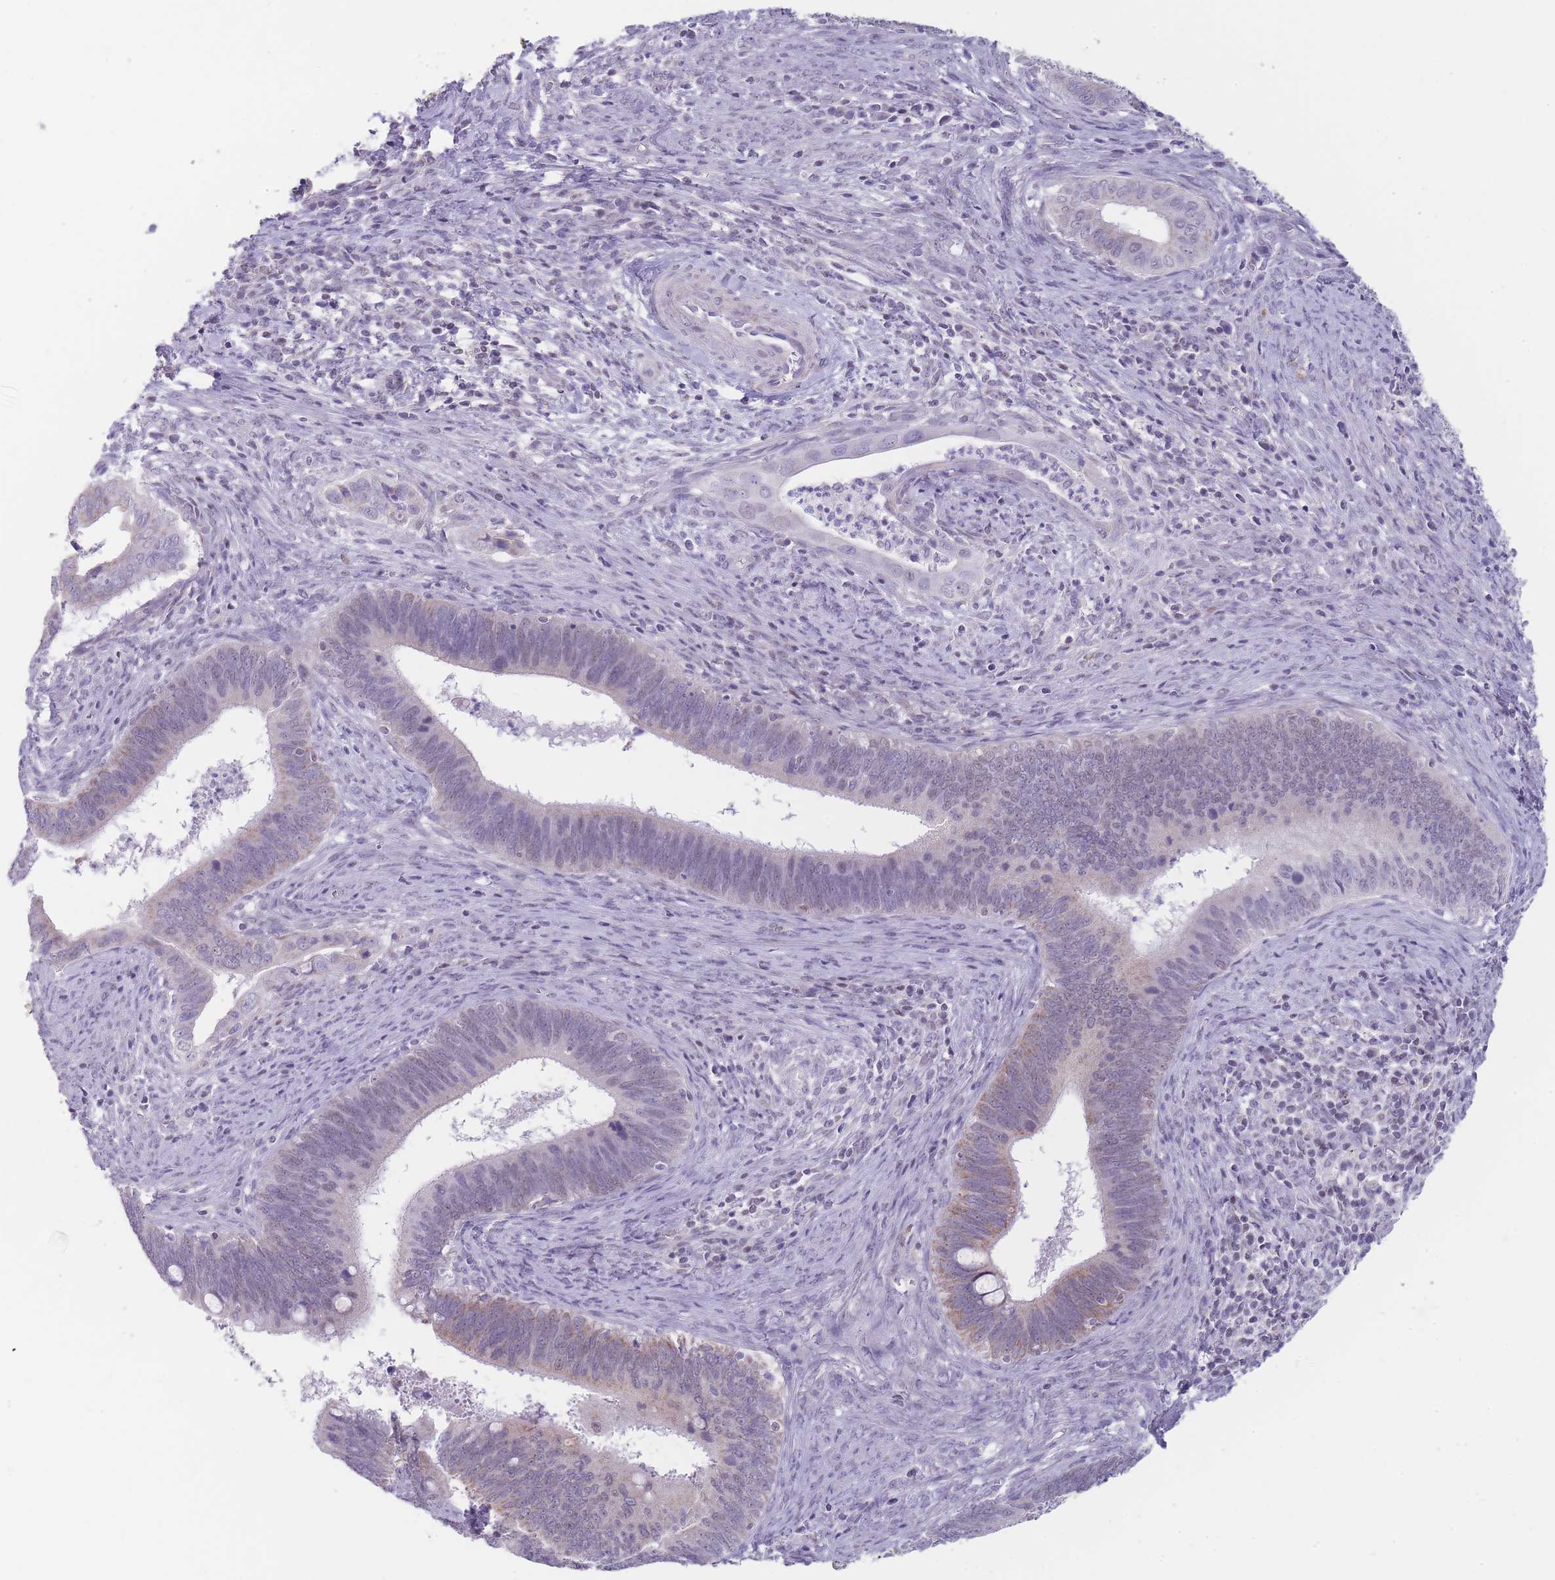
{"staining": {"intensity": "moderate", "quantity": "<25%", "location": "cytoplasmic/membranous"}, "tissue": "cervical cancer", "cell_type": "Tumor cells", "image_type": "cancer", "snomed": [{"axis": "morphology", "description": "Adenocarcinoma, NOS"}, {"axis": "topography", "description": "Cervix"}], "caption": "Brown immunohistochemical staining in human cervical cancer (adenocarcinoma) shows moderate cytoplasmic/membranous staining in approximately <25% of tumor cells.", "gene": "ZBTB24", "patient": {"sex": "female", "age": 42}}